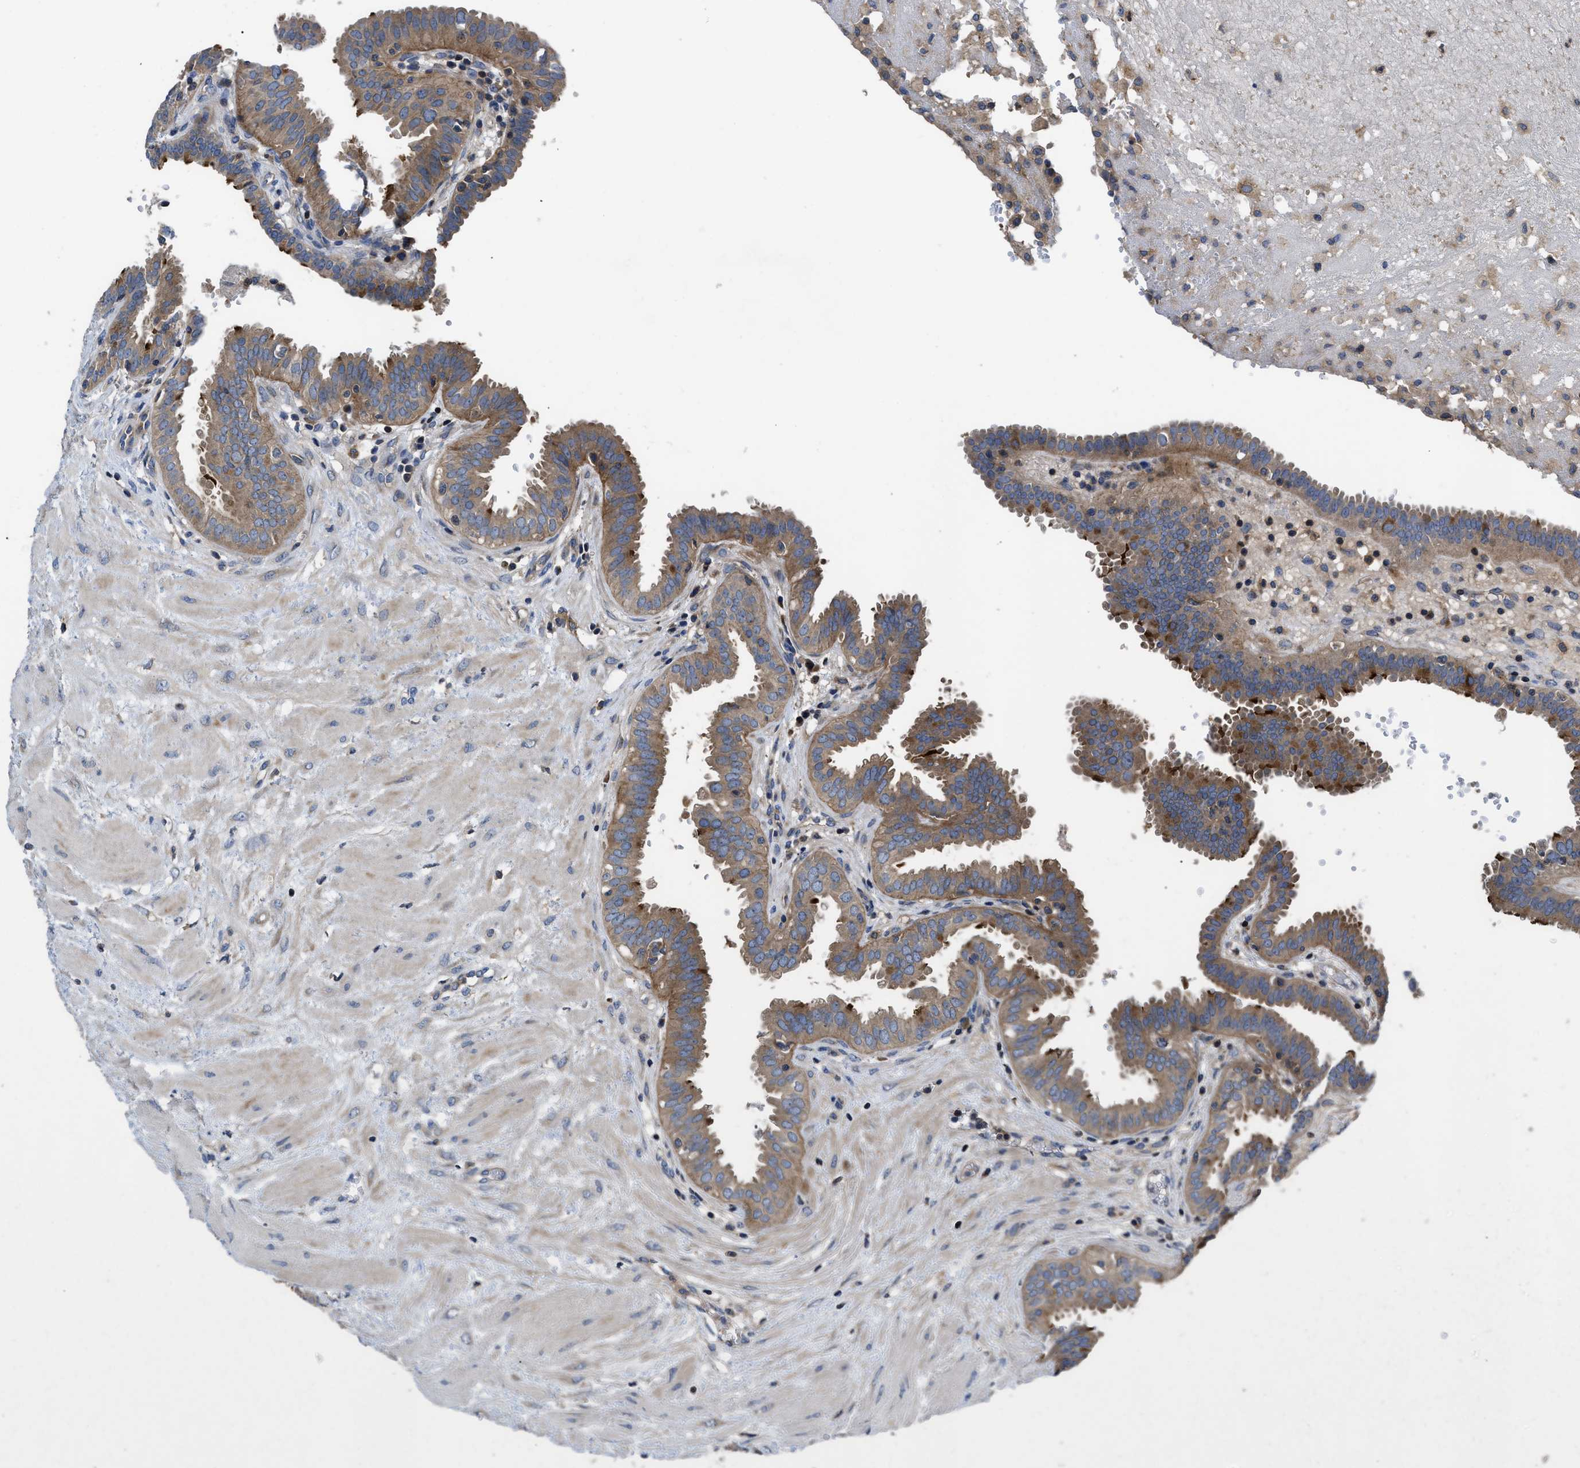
{"staining": {"intensity": "strong", "quantity": "25%-75%", "location": "cytoplasmic/membranous"}, "tissue": "fallopian tube", "cell_type": "Glandular cells", "image_type": "normal", "snomed": [{"axis": "morphology", "description": "Normal tissue, NOS"}, {"axis": "topography", "description": "Fallopian tube"}, {"axis": "topography", "description": "Placenta"}], "caption": "DAB immunohistochemical staining of benign fallopian tube demonstrates strong cytoplasmic/membranous protein positivity in approximately 25%-75% of glandular cells.", "gene": "YBEY", "patient": {"sex": "female", "age": 32}}